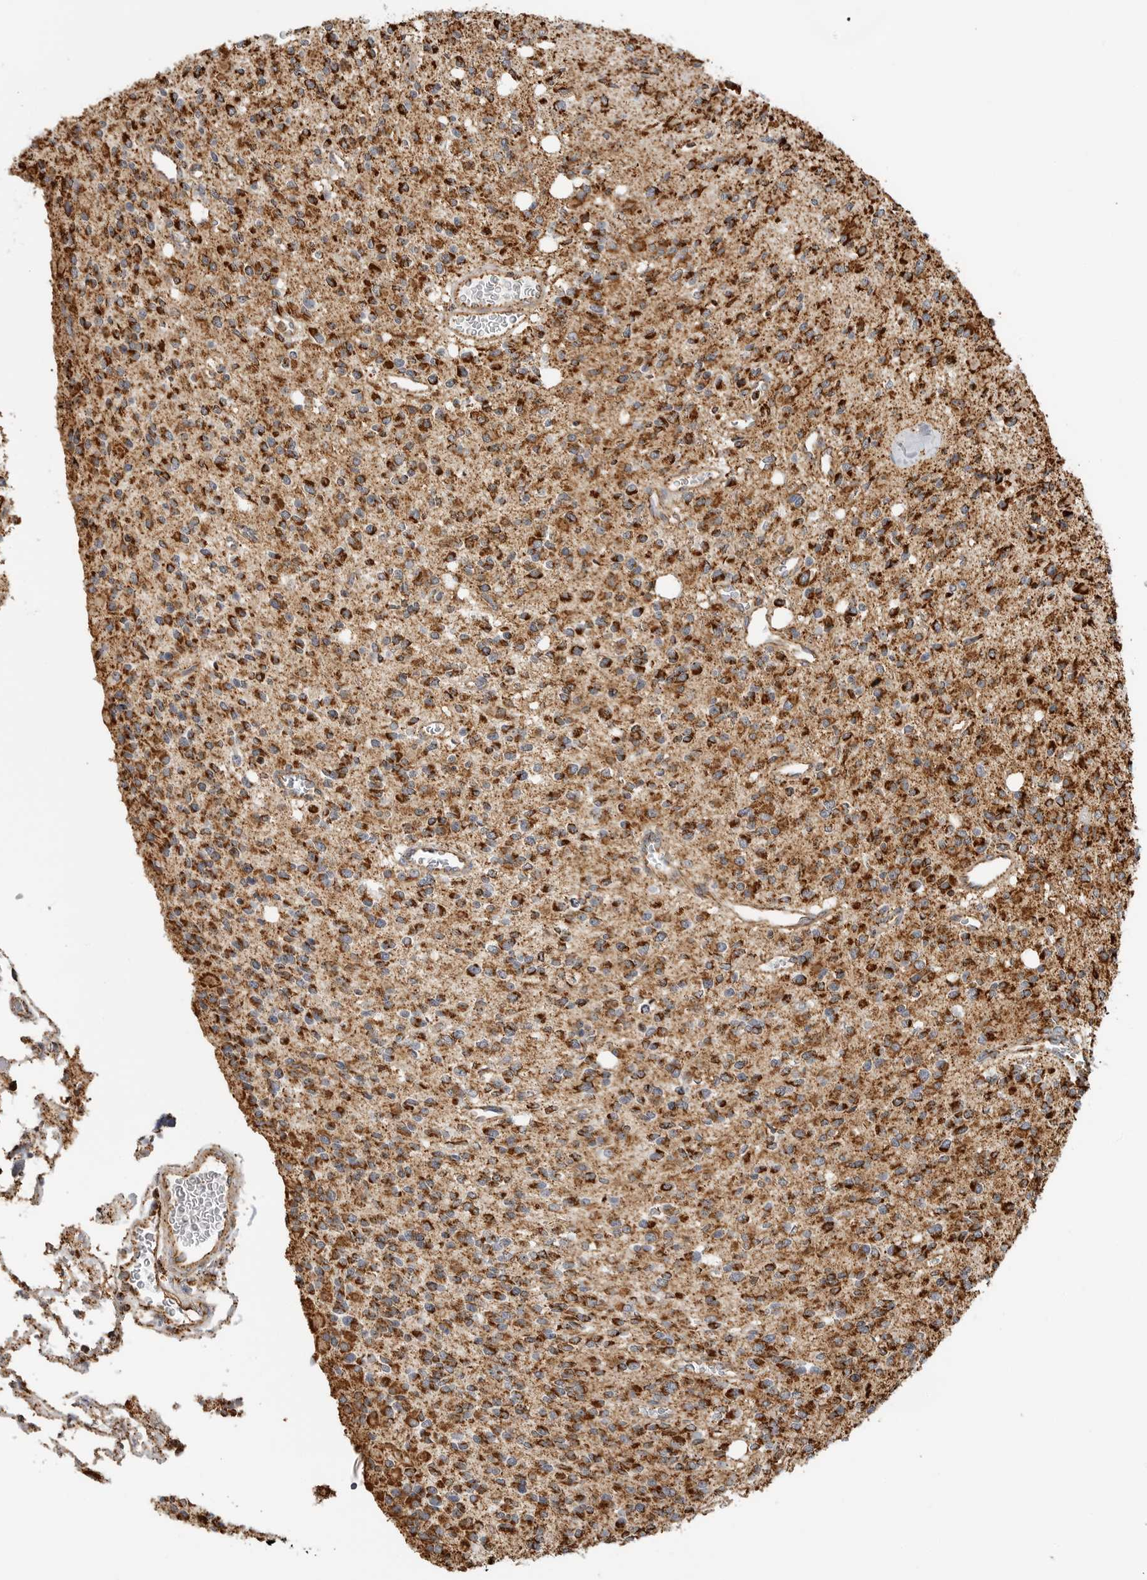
{"staining": {"intensity": "strong", "quantity": ">75%", "location": "cytoplasmic/membranous"}, "tissue": "glioma", "cell_type": "Tumor cells", "image_type": "cancer", "snomed": [{"axis": "morphology", "description": "Glioma, malignant, High grade"}, {"axis": "topography", "description": "Brain"}], "caption": "Glioma was stained to show a protein in brown. There is high levels of strong cytoplasmic/membranous staining in about >75% of tumor cells. The staining is performed using DAB brown chromogen to label protein expression. The nuclei are counter-stained blue using hematoxylin.", "gene": "BMP2K", "patient": {"sex": "male", "age": 34}}